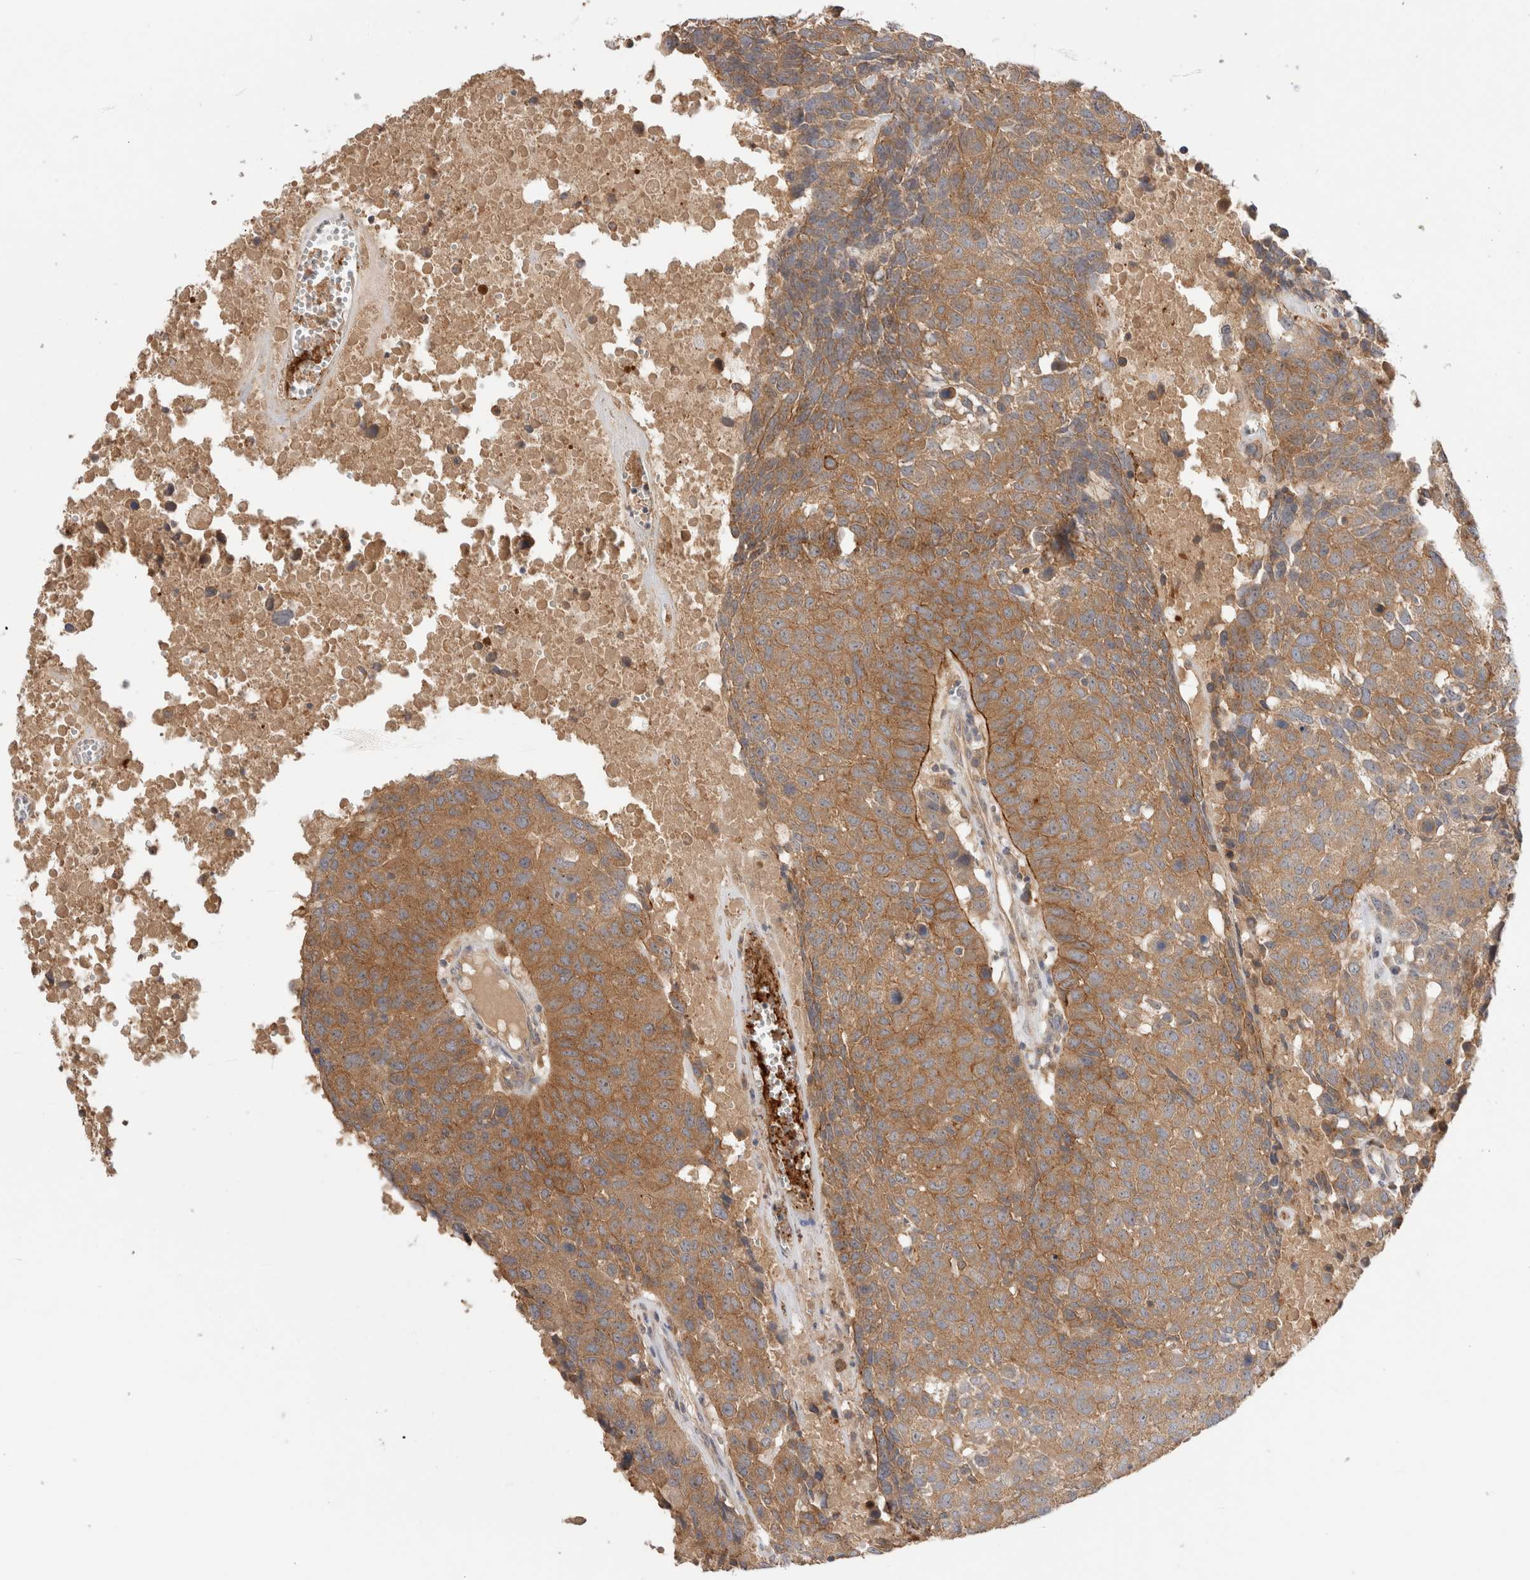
{"staining": {"intensity": "moderate", "quantity": ">75%", "location": "cytoplasmic/membranous"}, "tissue": "head and neck cancer", "cell_type": "Tumor cells", "image_type": "cancer", "snomed": [{"axis": "morphology", "description": "Squamous cell carcinoma, NOS"}, {"axis": "topography", "description": "Head-Neck"}], "caption": "About >75% of tumor cells in head and neck cancer (squamous cell carcinoma) reveal moderate cytoplasmic/membranous protein positivity as visualized by brown immunohistochemical staining.", "gene": "SGK3", "patient": {"sex": "male", "age": 66}}